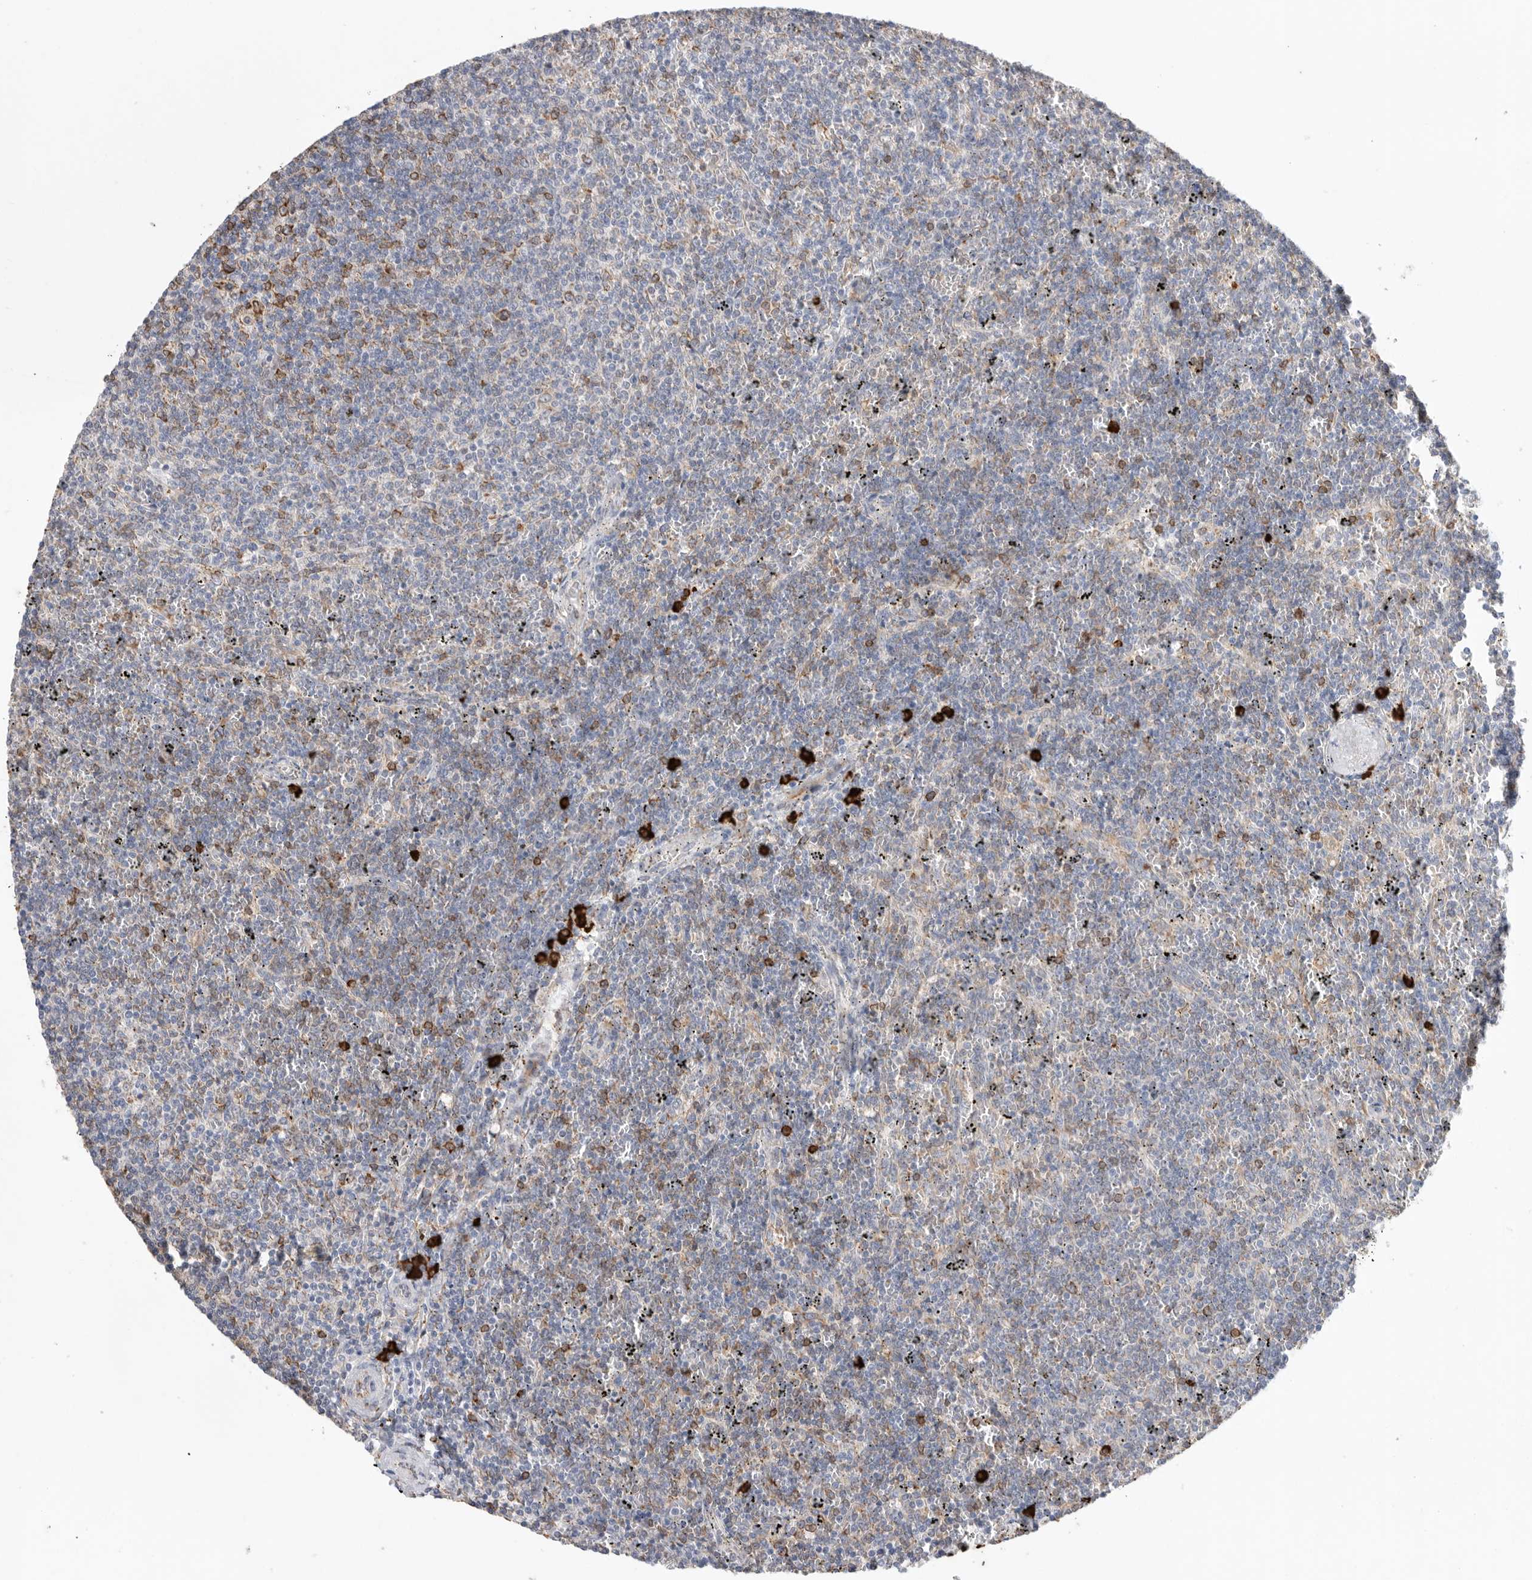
{"staining": {"intensity": "moderate", "quantity": "<25%", "location": "cytoplasmic/membranous"}, "tissue": "lymphoma", "cell_type": "Tumor cells", "image_type": "cancer", "snomed": [{"axis": "morphology", "description": "Malignant lymphoma, non-Hodgkin's type, Low grade"}, {"axis": "topography", "description": "Spleen"}], "caption": "IHC of human lymphoma exhibits low levels of moderate cytoplasmic/membranous positivity in approximately <25% of tumor cells. Nuclei are stained in blue.", "gene": "BLOC1S5", "patient": {"sex": "female", "age": 50}}